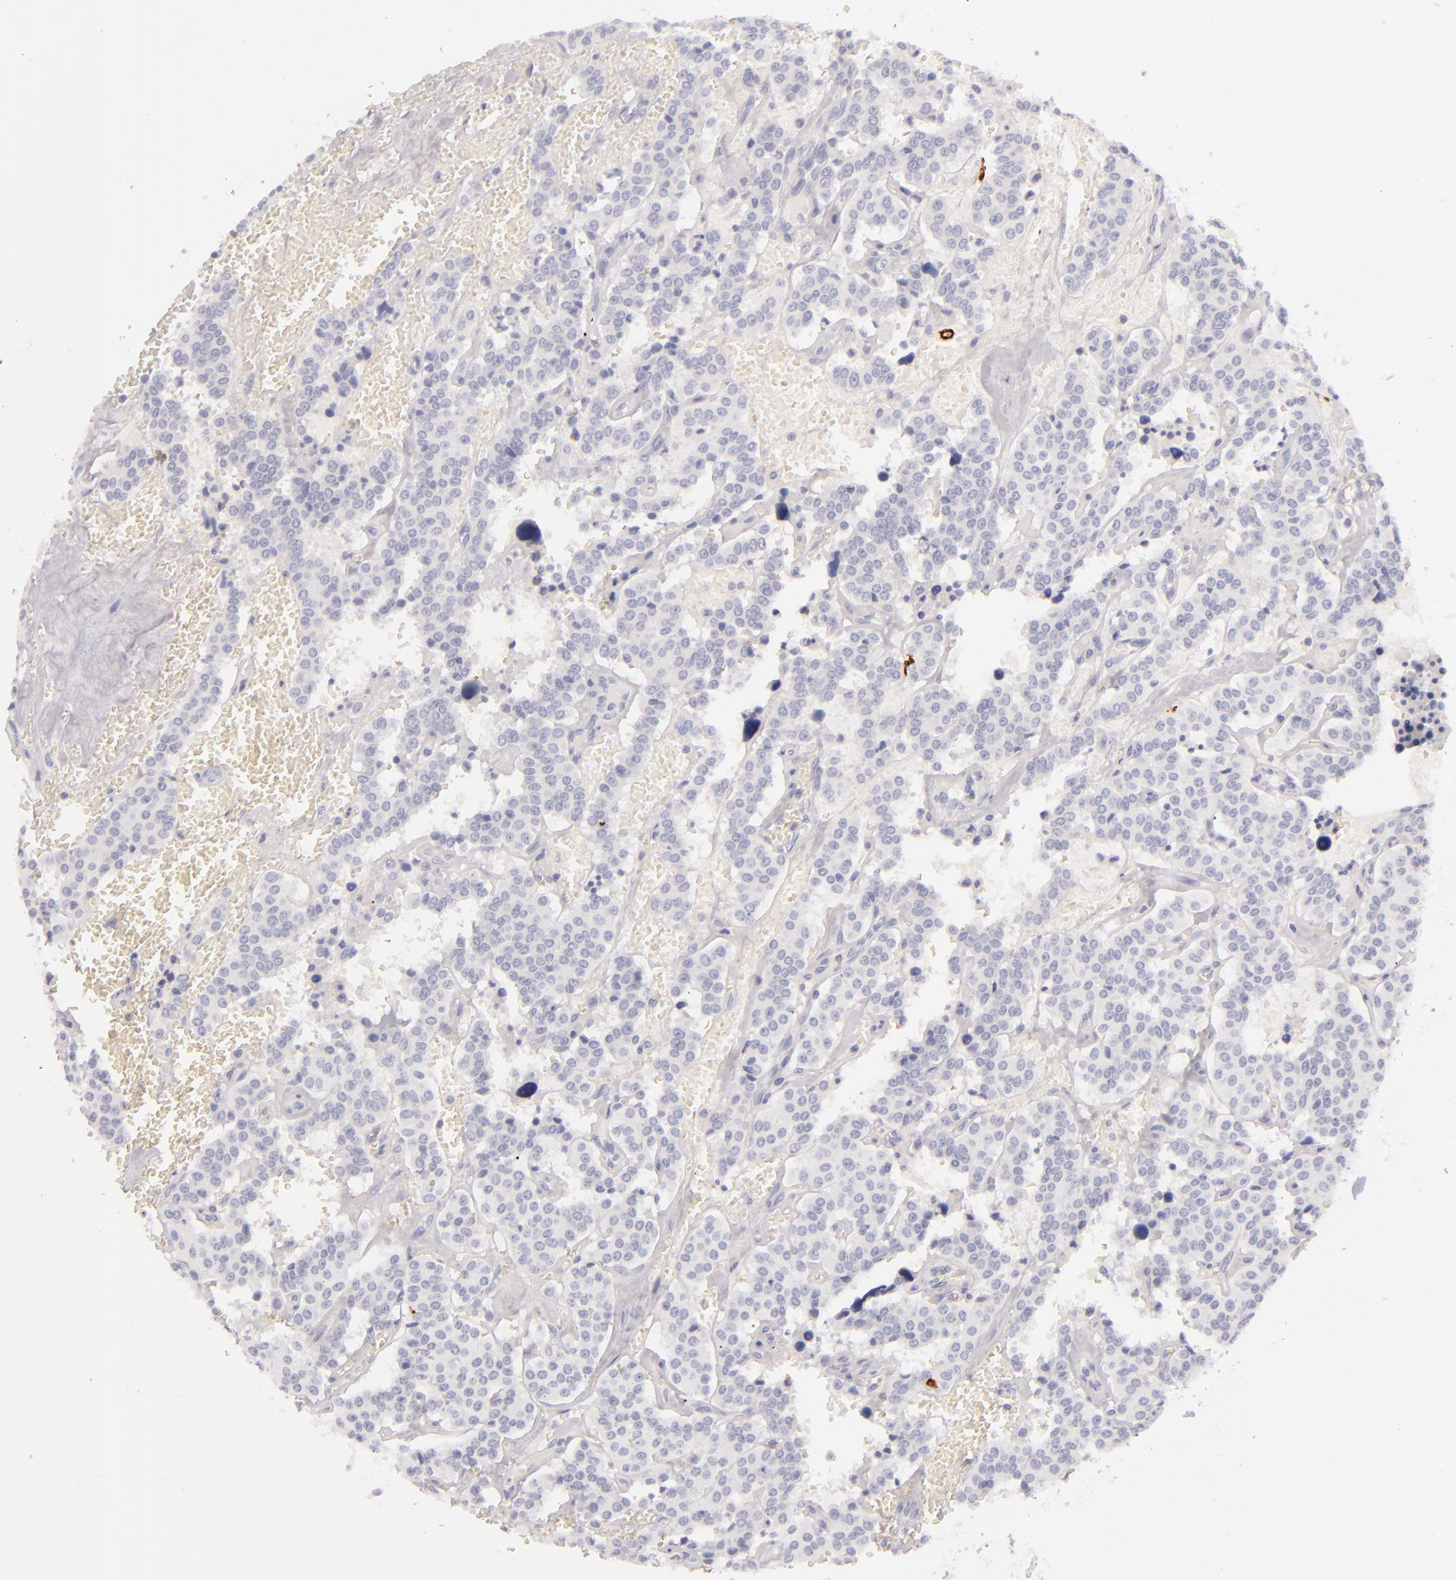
{"staining": {"intensity": "negative", "quantity": "none", "location": "none"}, "tissue": "carcinoid", "cell_type": "Tumor cells", "image_type": "cancer", "snomed": [{"axis": "morphology", "description": "Carcinoid, malignant, NOS"}, {"axis": "topography", "description": "Bronchus"}], "caption": "Immunohistochemistry (IHC) image of carcinoid (malignant) stained for a protein (brown), which demonstrates no positivity in tumor cells.", "gene": "CD207", "patient": {"sex": "male", "age": 55}}